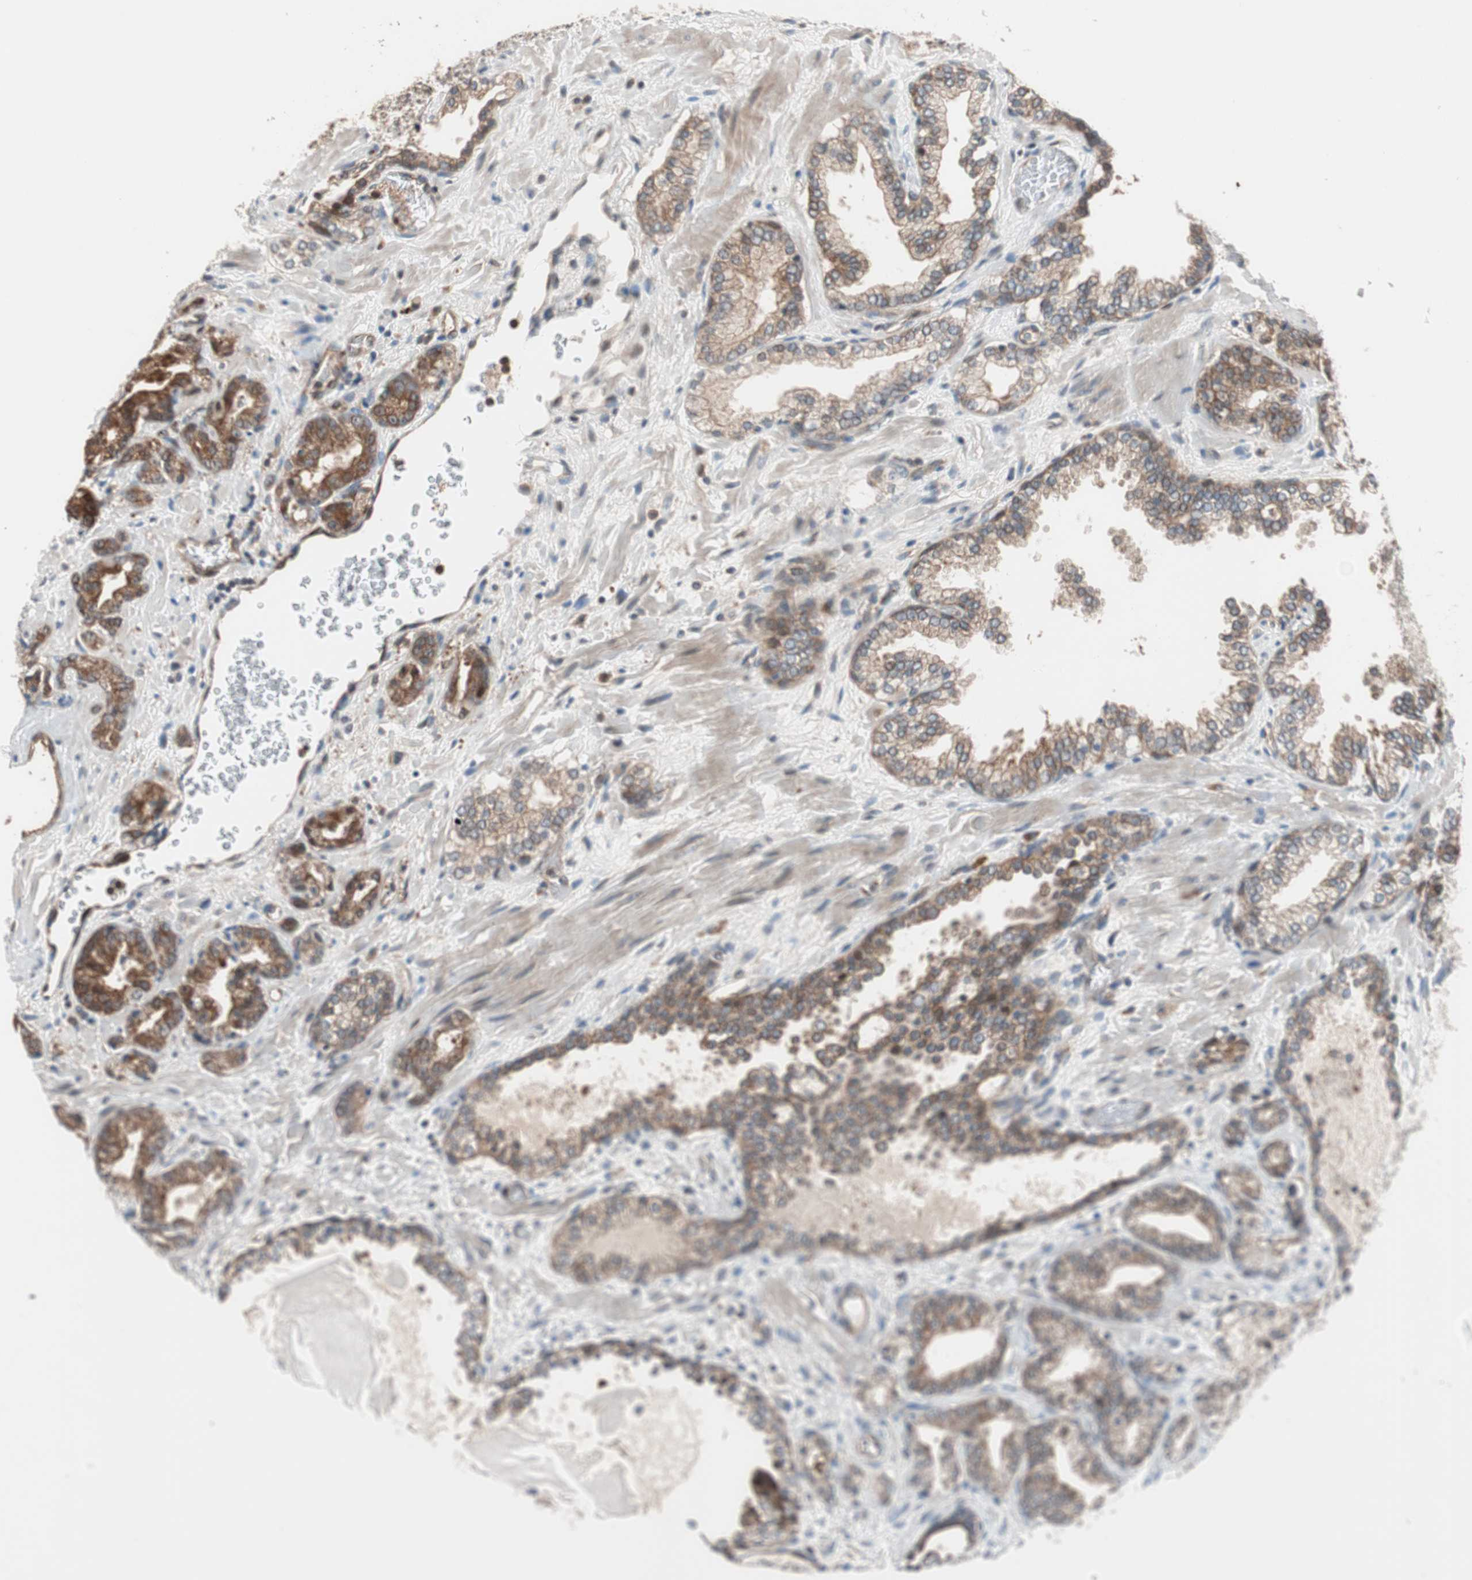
{"staining": {"intensity": "moderate", "quantity": ">75%", "location": "cytoplasmic/membranous"}, "tissue": "prostate cancer", "cell_type": "Tumor cells", "image_type": "cancer", "snomed": [{"axis": "morphology", "description": "Adenocarcinoma, Low grade"}, {"axis": "topography", "description": "Prostate"}], "caption": "DAB (3,3'-diaminobenzidine) immunohistochemical staining of low-grade adenocarcinoma (prostate) exhibits moderate cytoplasmic/membranous protein positivity in approximately >75% of tumor cells.", "gene": "PIK3R3", "patient": {"sex": "male", "age": 63}}